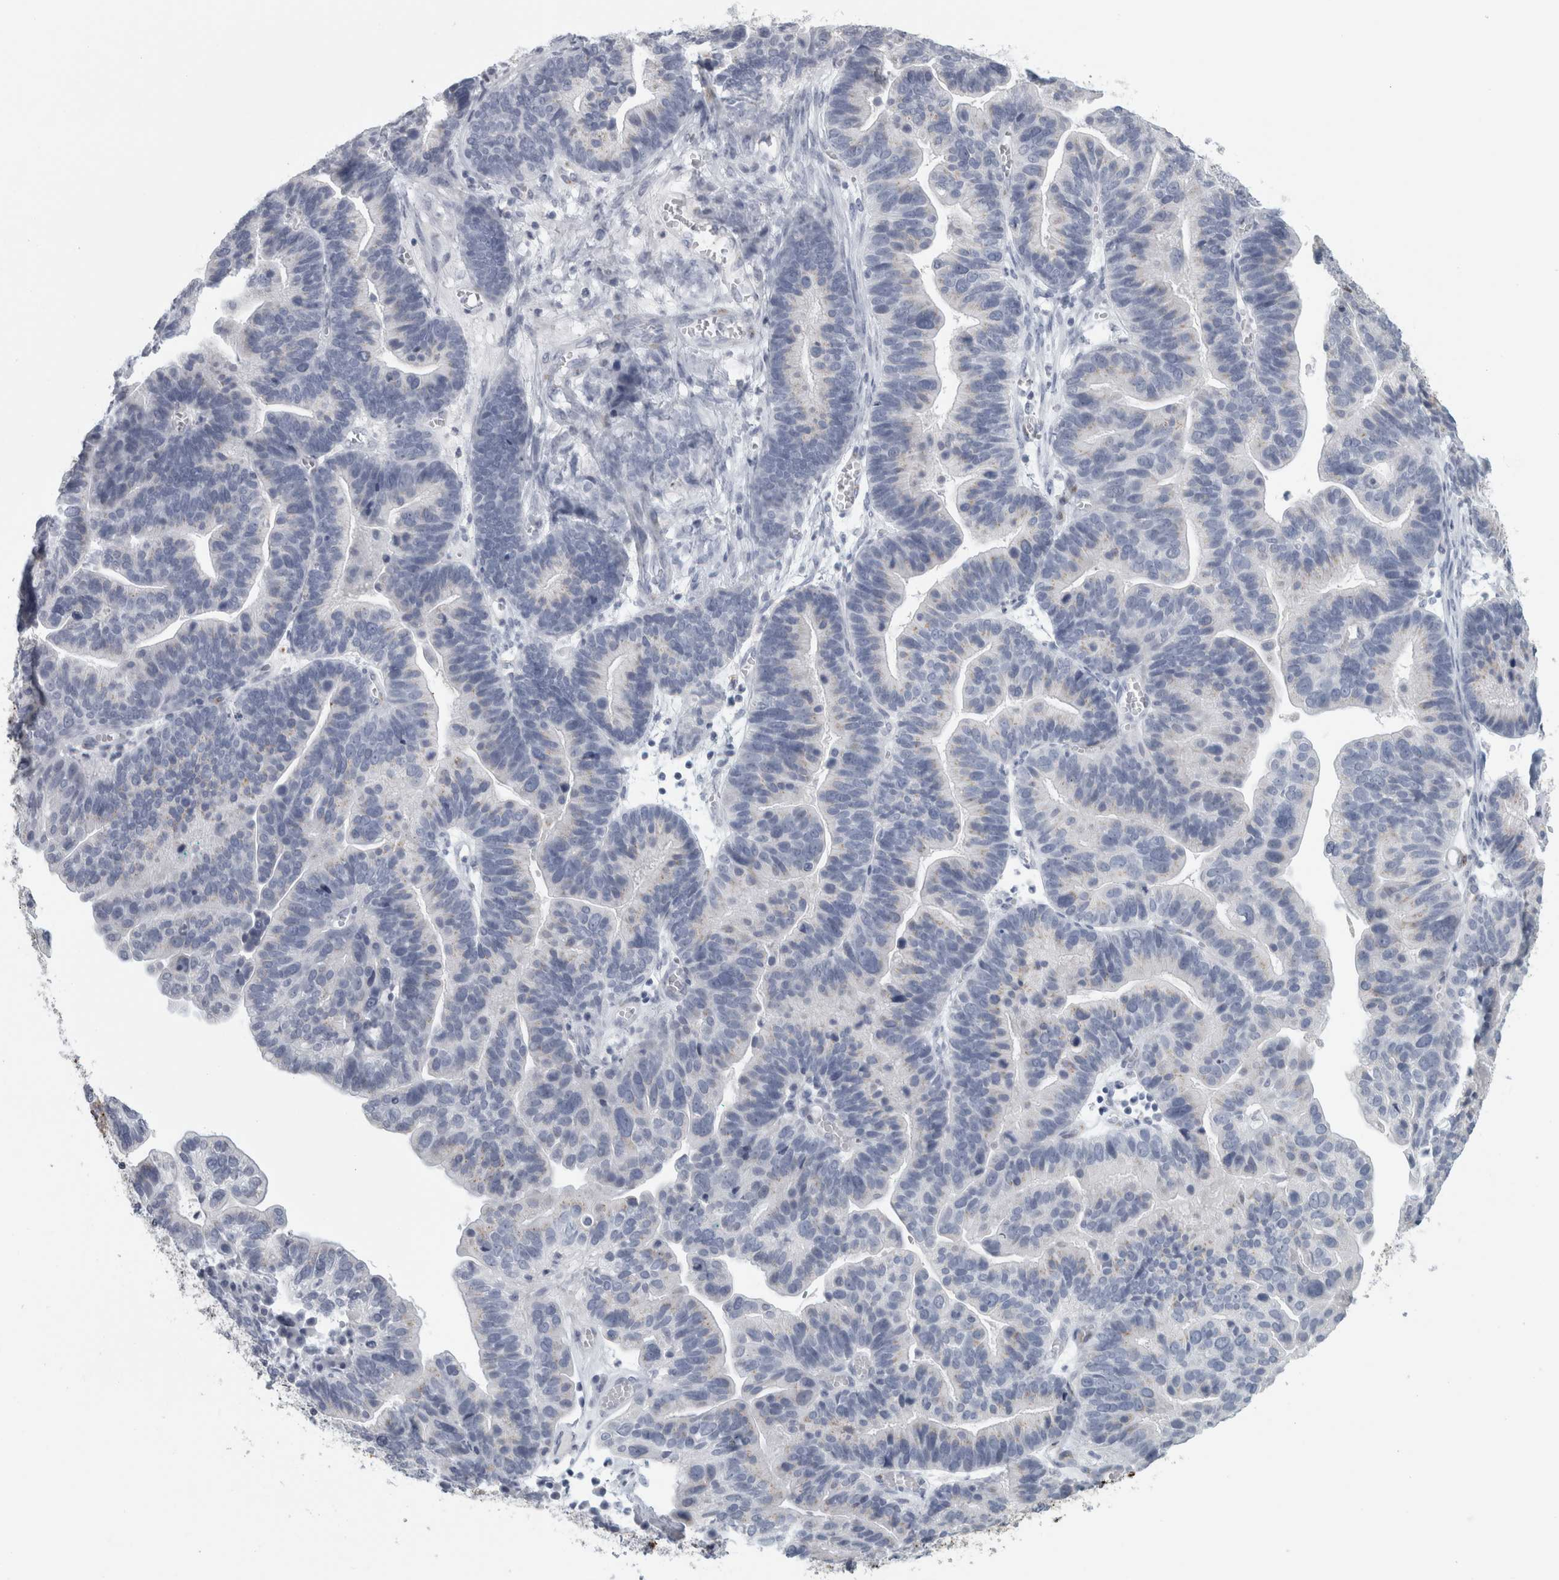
{"staining": {"intensity": "negative", "quantity": "none", "location": "none"}, "tissue": "ovarian cancer", "cell_type": "Tumor cells", "image_type": "cancer", "snomed": [{"axis": "morphology", "description": "Cystadenocarcinoma, serous, NOS"}, {"axis": "topography", "description": "Ovary"}], "caption": "The IHC image has no significant staining in tumor cells of ovarian serous cystadenocarcinoma tissue.", "gene": "CPE", "patient": {"sex": "female", "age": 56}}